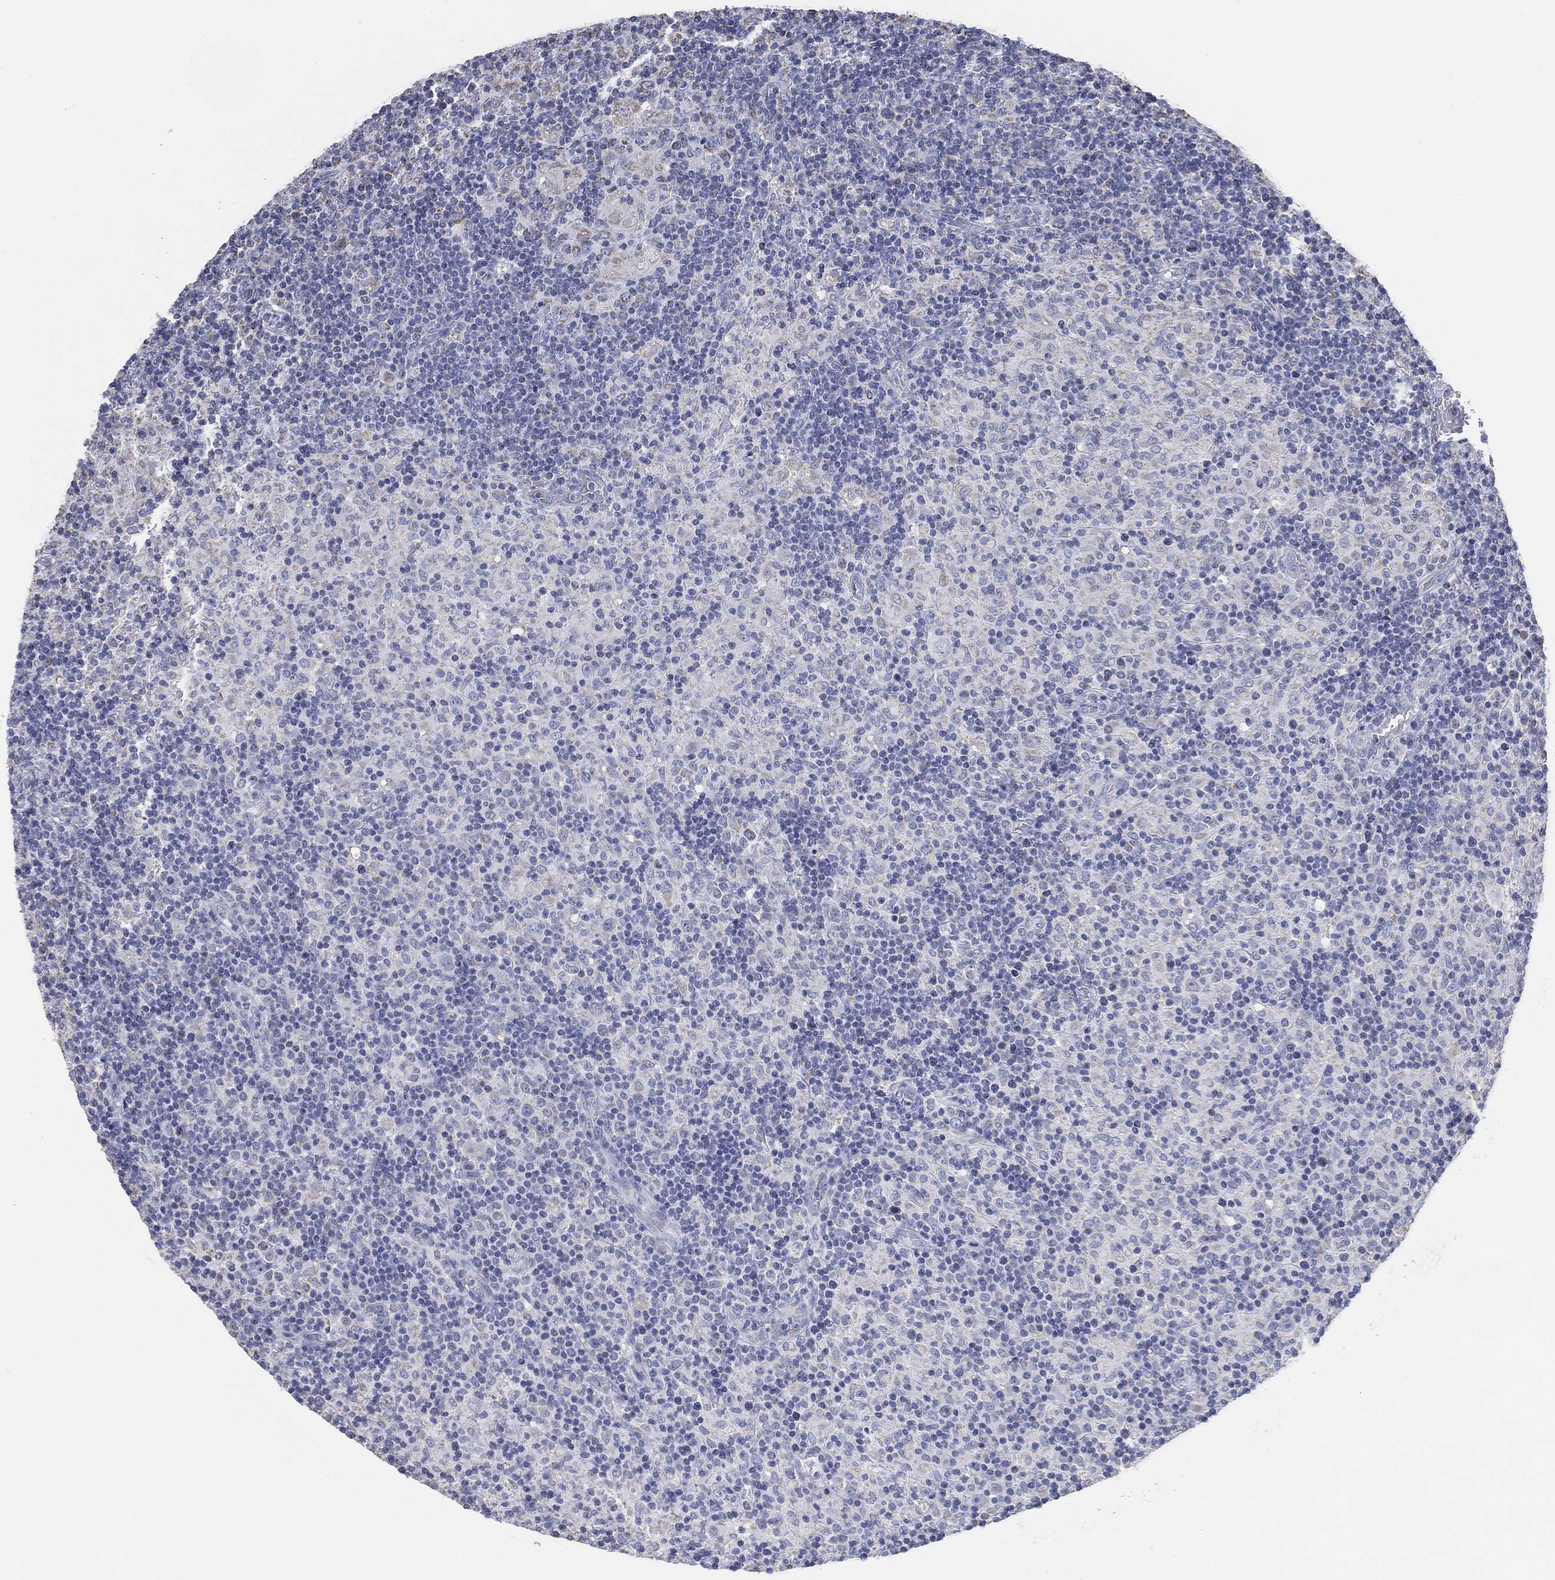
{"staining": {"intensity": "negative", "quantity": "none", "location": "none"}, "tissue": "lymphoma", "cell_type": "Tumor cells", "image_type": "cancer", "snomed": [{"axis": "morphology", "description": "Hodgkin's disease, NOS"}, {"axis": "topography", "description": "Lymph node"}], "caption": "The immunohistochemistry (IHC) histopathology image has no significant staining in tumor cells of lymphoma tissue.", "gene": "CFTR", "patient": {"sex": "male", "age": 70}}